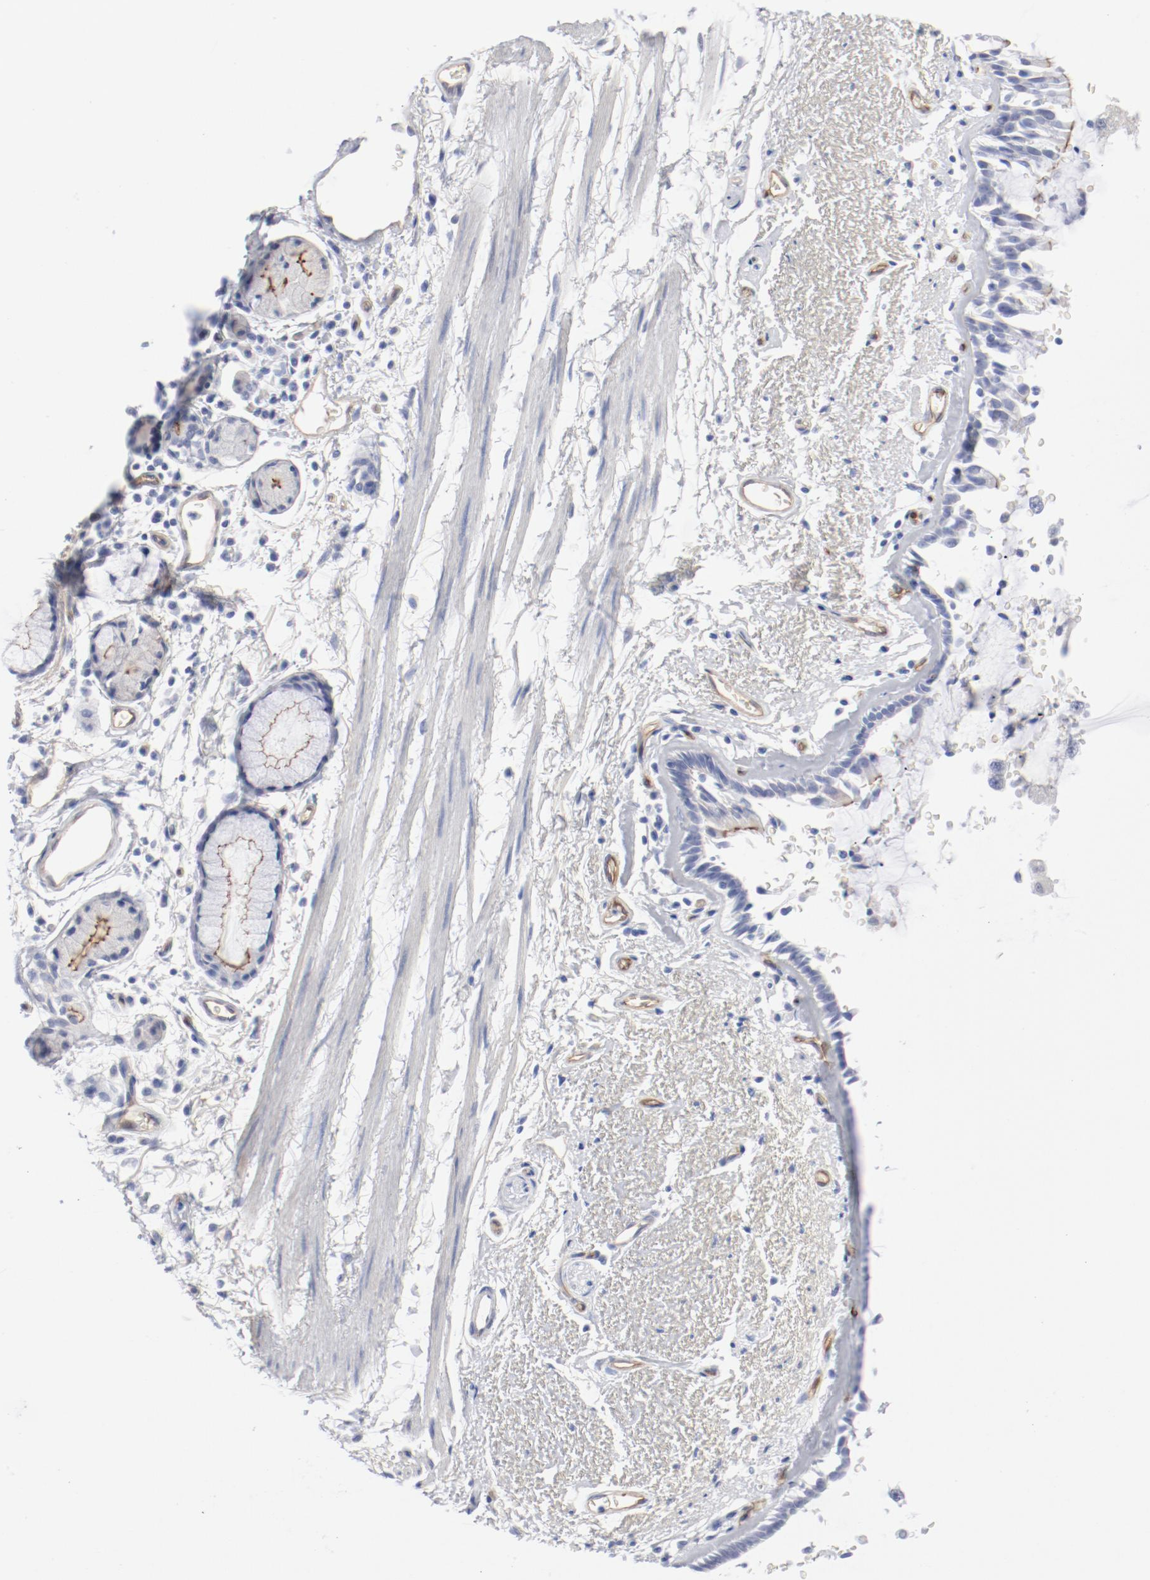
{"staining": {"intensity": "moderate", "quantity": "25%-75%", "location": "cytoplasmic/membranous"}, "tissue": "bronchus", "cell_type": "Respiratory epithelial cells", "image_type": "normal", "snomed": [{"axis": "morphology", "description": "Normal tissue, NOS"}, {"axis": "morphology", "description": "Adenocarcinoma, NOS"}, {"axis": "topography", "description": "Bronchus"}, {"axis": "topography", "description": "Lung"}], "caption": "Moderate cytoplasmic/membranous staining for a protein is present in about 25%-75% of respiratory epithelial cells of unremarkable bronchus using IHC.", "gene": "SHANK3", "patient": {"sex": "male", "age": 71}}